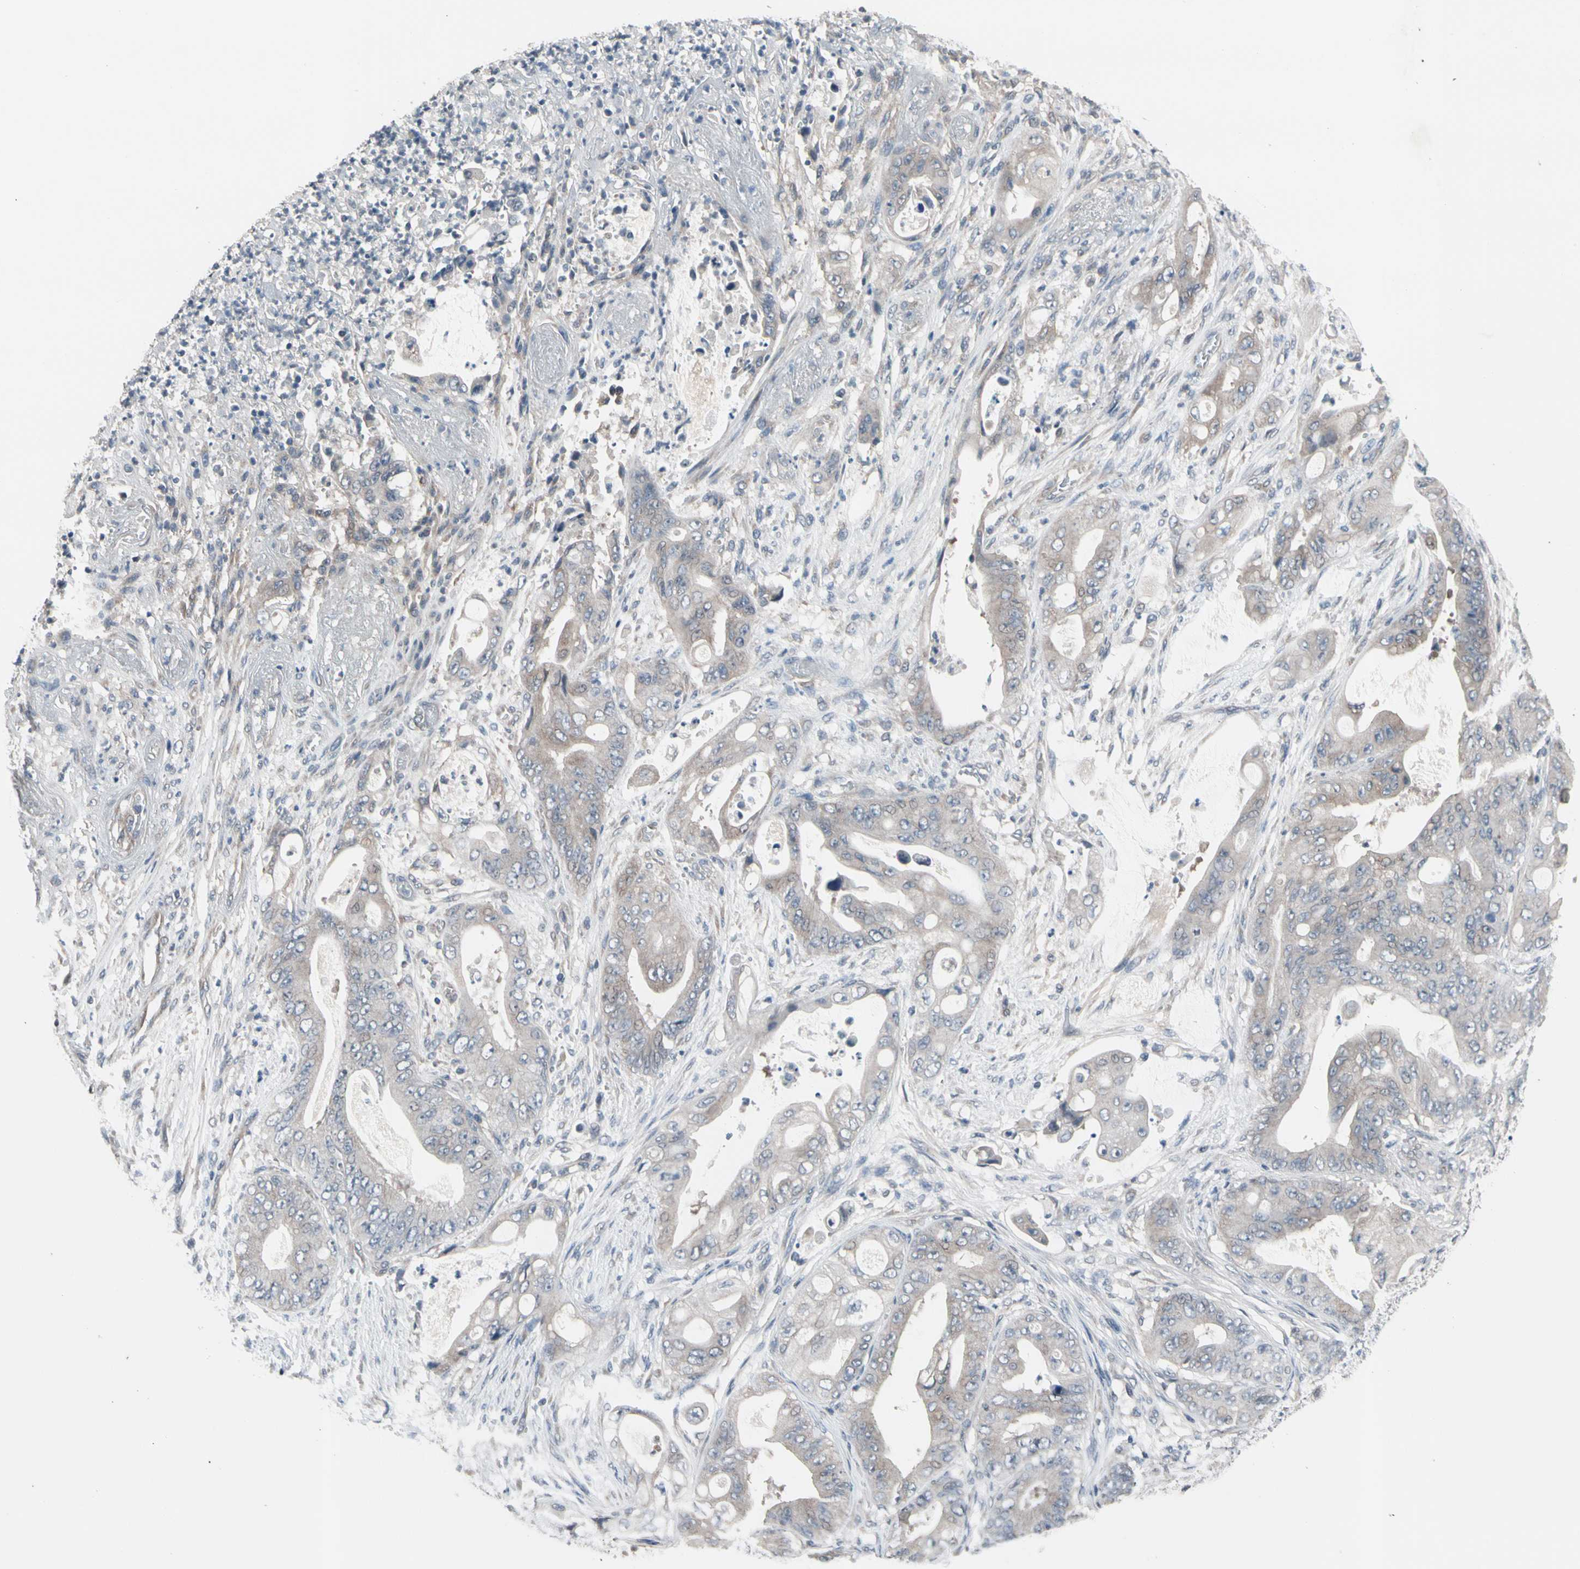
{"staining": {"intensity": "moderate", "quantity": "25%-75%", "location": "cytoplasmic/membranous"}, "tissue": "stomach cancer", "cell_type": "Tumor cells", "image_type": "cancer", "snomed": [{"axis": "morphology", "description": "Adenocarcinoma, NOS"}, {"axis": "topography", "description": "Stomach"}], "caption": "A histopathology image of stomach cancer (adenocarcinoma) stained for a protein shows moderate cytoplasmic/membranous brown staining in tumor cells. (DAB IHC with brightfield microscopy, high magnification).", "gene": "SV2A", "patient": {"sex": "female", "age": 73}}